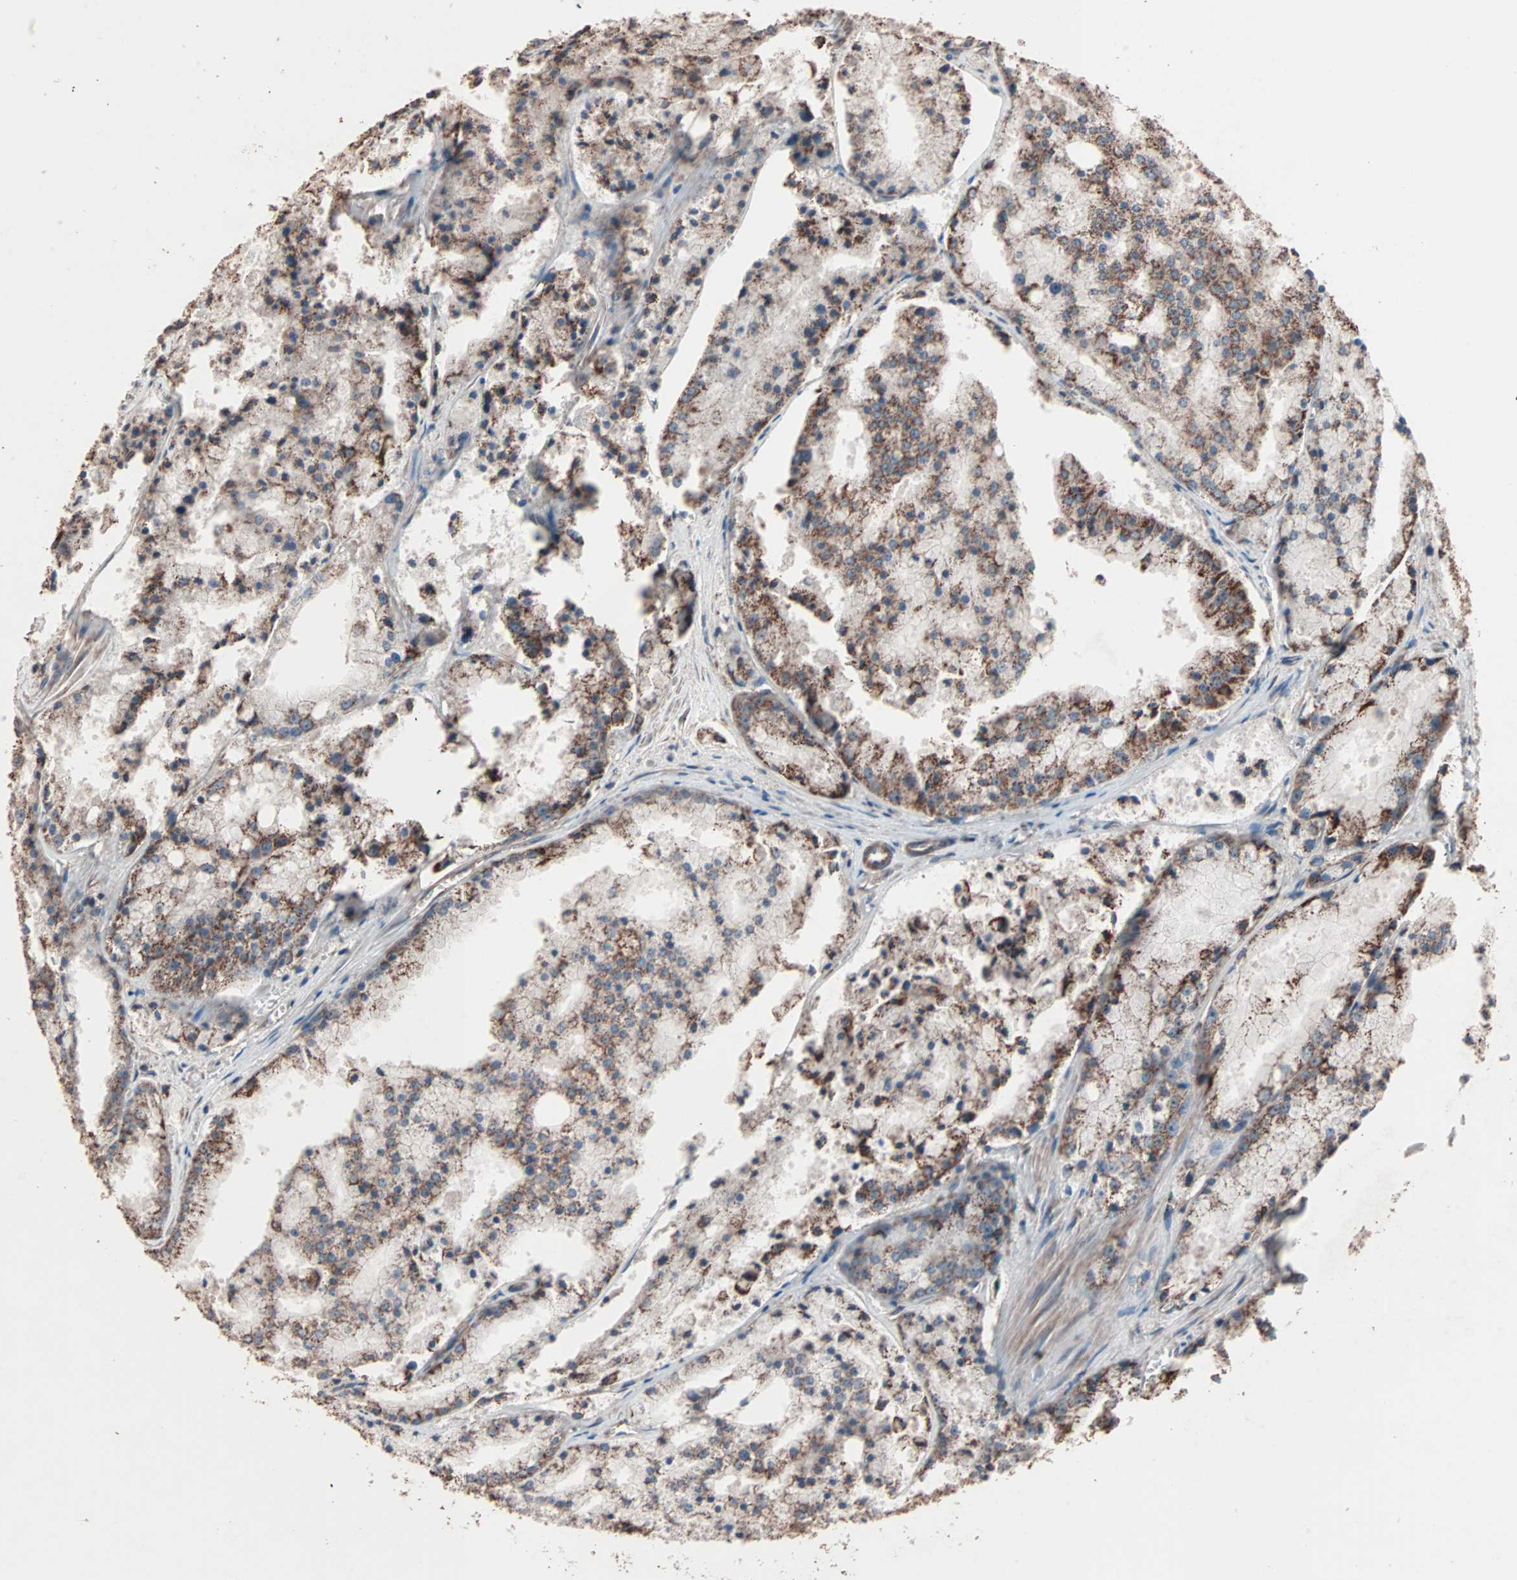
{"staining": {"intensity": "strong", "quantity": ">75%", "location": "cytoplasmic/membranous"}, "tissue": "prostate cancer", "cell_type": "Tumor cells", "image_type": "cancer", "snomed": [{"axis": "morphology", "description": "Adenocarcinoma, Low grade"}, {"axis": "topography", "description": "Prostate"}], "caption": "Prostate cancer was stained to show a protein in brown. There is high levels of strong cytoplasmic/membranous positivity in approximately >75% of tumor cells. (IHC, brightfield microscopy, high magnification).", "gene": "MRPL2", "patient": {"sex": "male", "age": 64}}